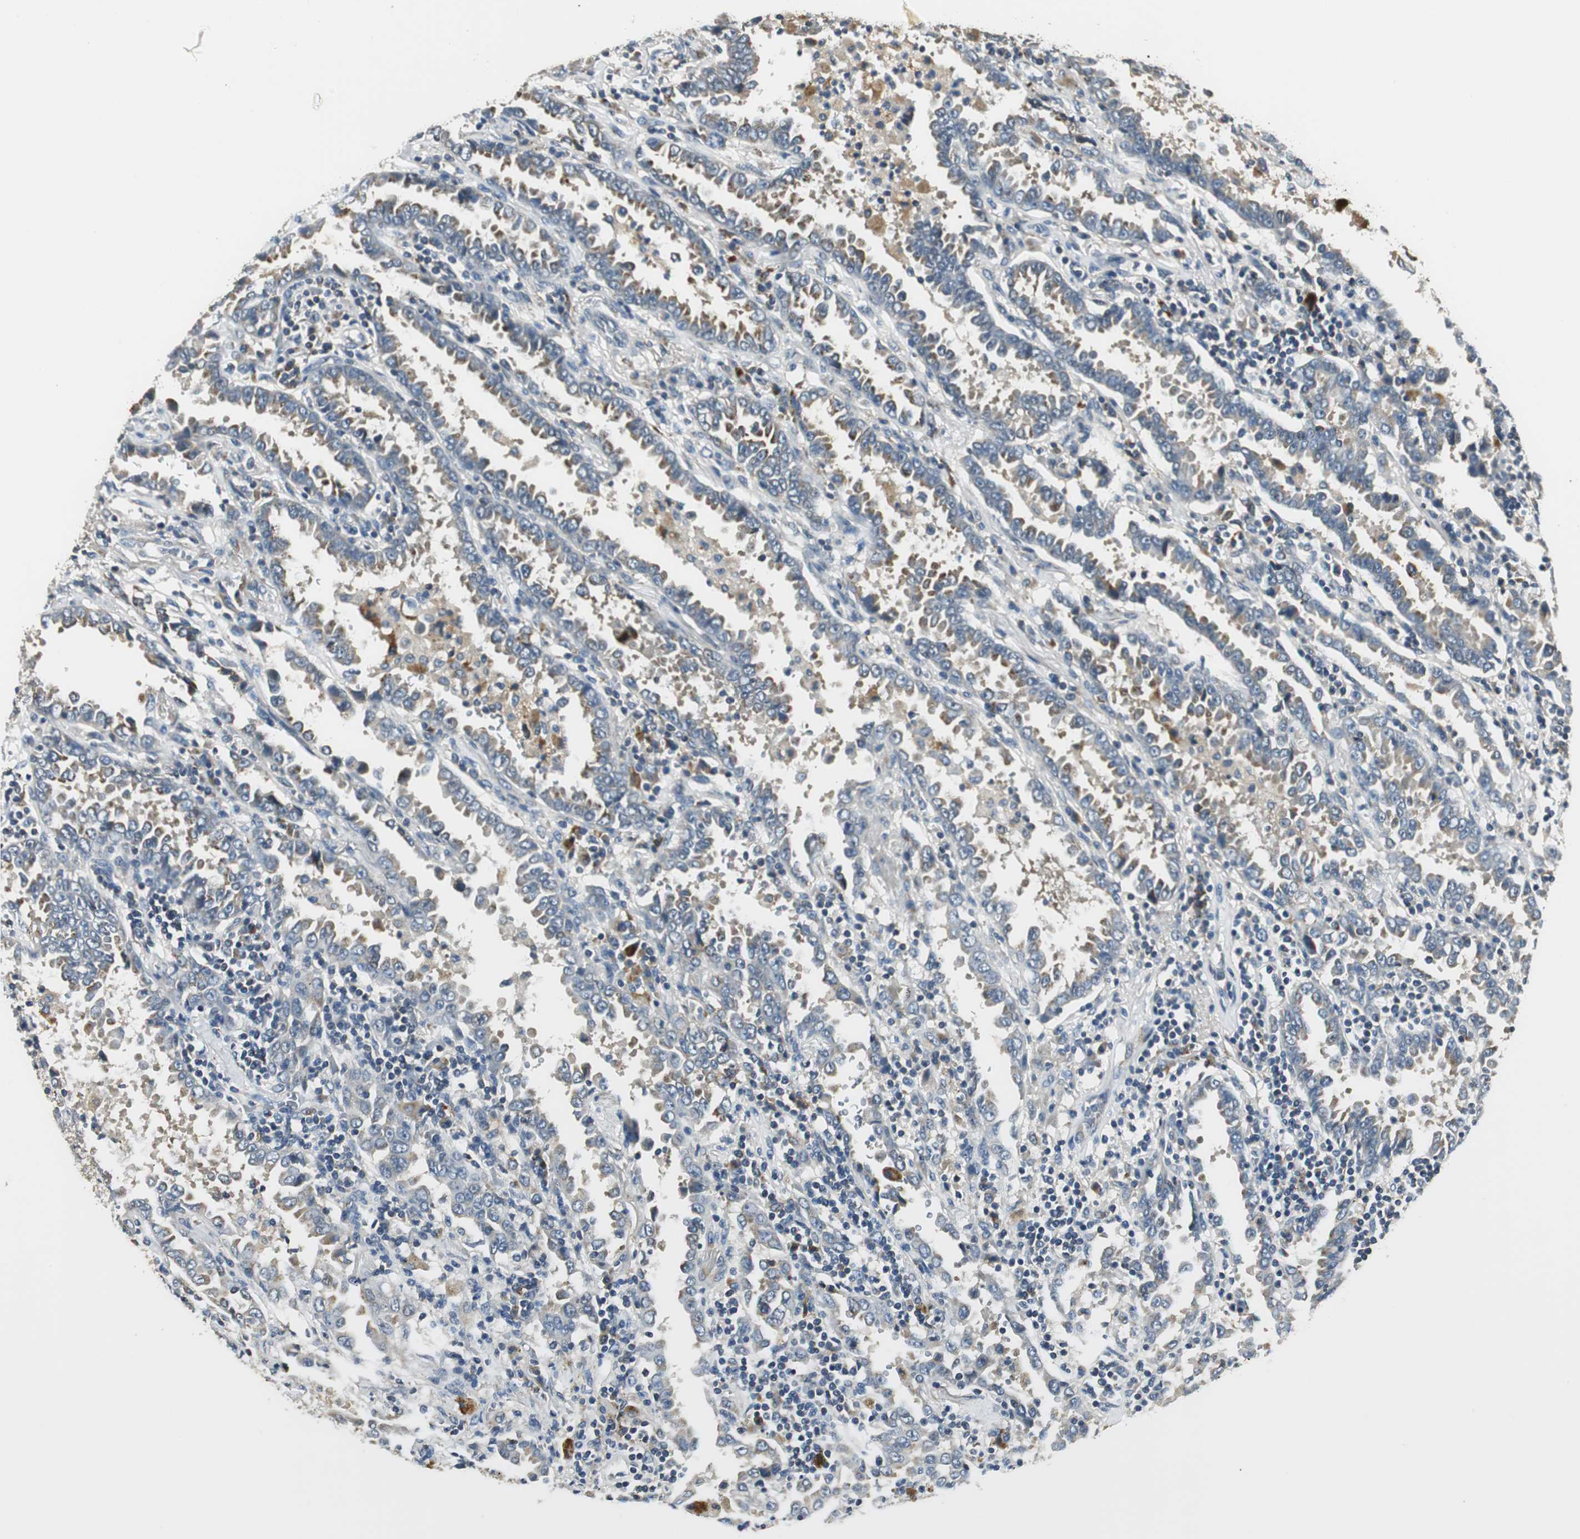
{"staining": {"intensity": "weak", "quantity": "25%-75%", "location": "cytoplasmic/membranous"}, "tissue": "lung cancer", "cell_type": "Tumor cells", "image_type": "cancer", "snomed": [{"axis": "morphology", "description": "Normal tissue, NOS"}, {"axis": "morphology", "description": "Inflammation, NOS"}, {"axis": "morphology", "description": "Adenocarcinoma, NOS"}, {"axis": "topography", "description": "Lung"}], "caption": "A photomicrograph showing weak cytoplasmic/membranous positivity in approximately 25%-75% of tumor cells in lung cancer (adenocarcinoma), as visualized by brown immunohistochemical staining.", "gene": "NIT1", "patient": {"sex": "female", "age": 64}}